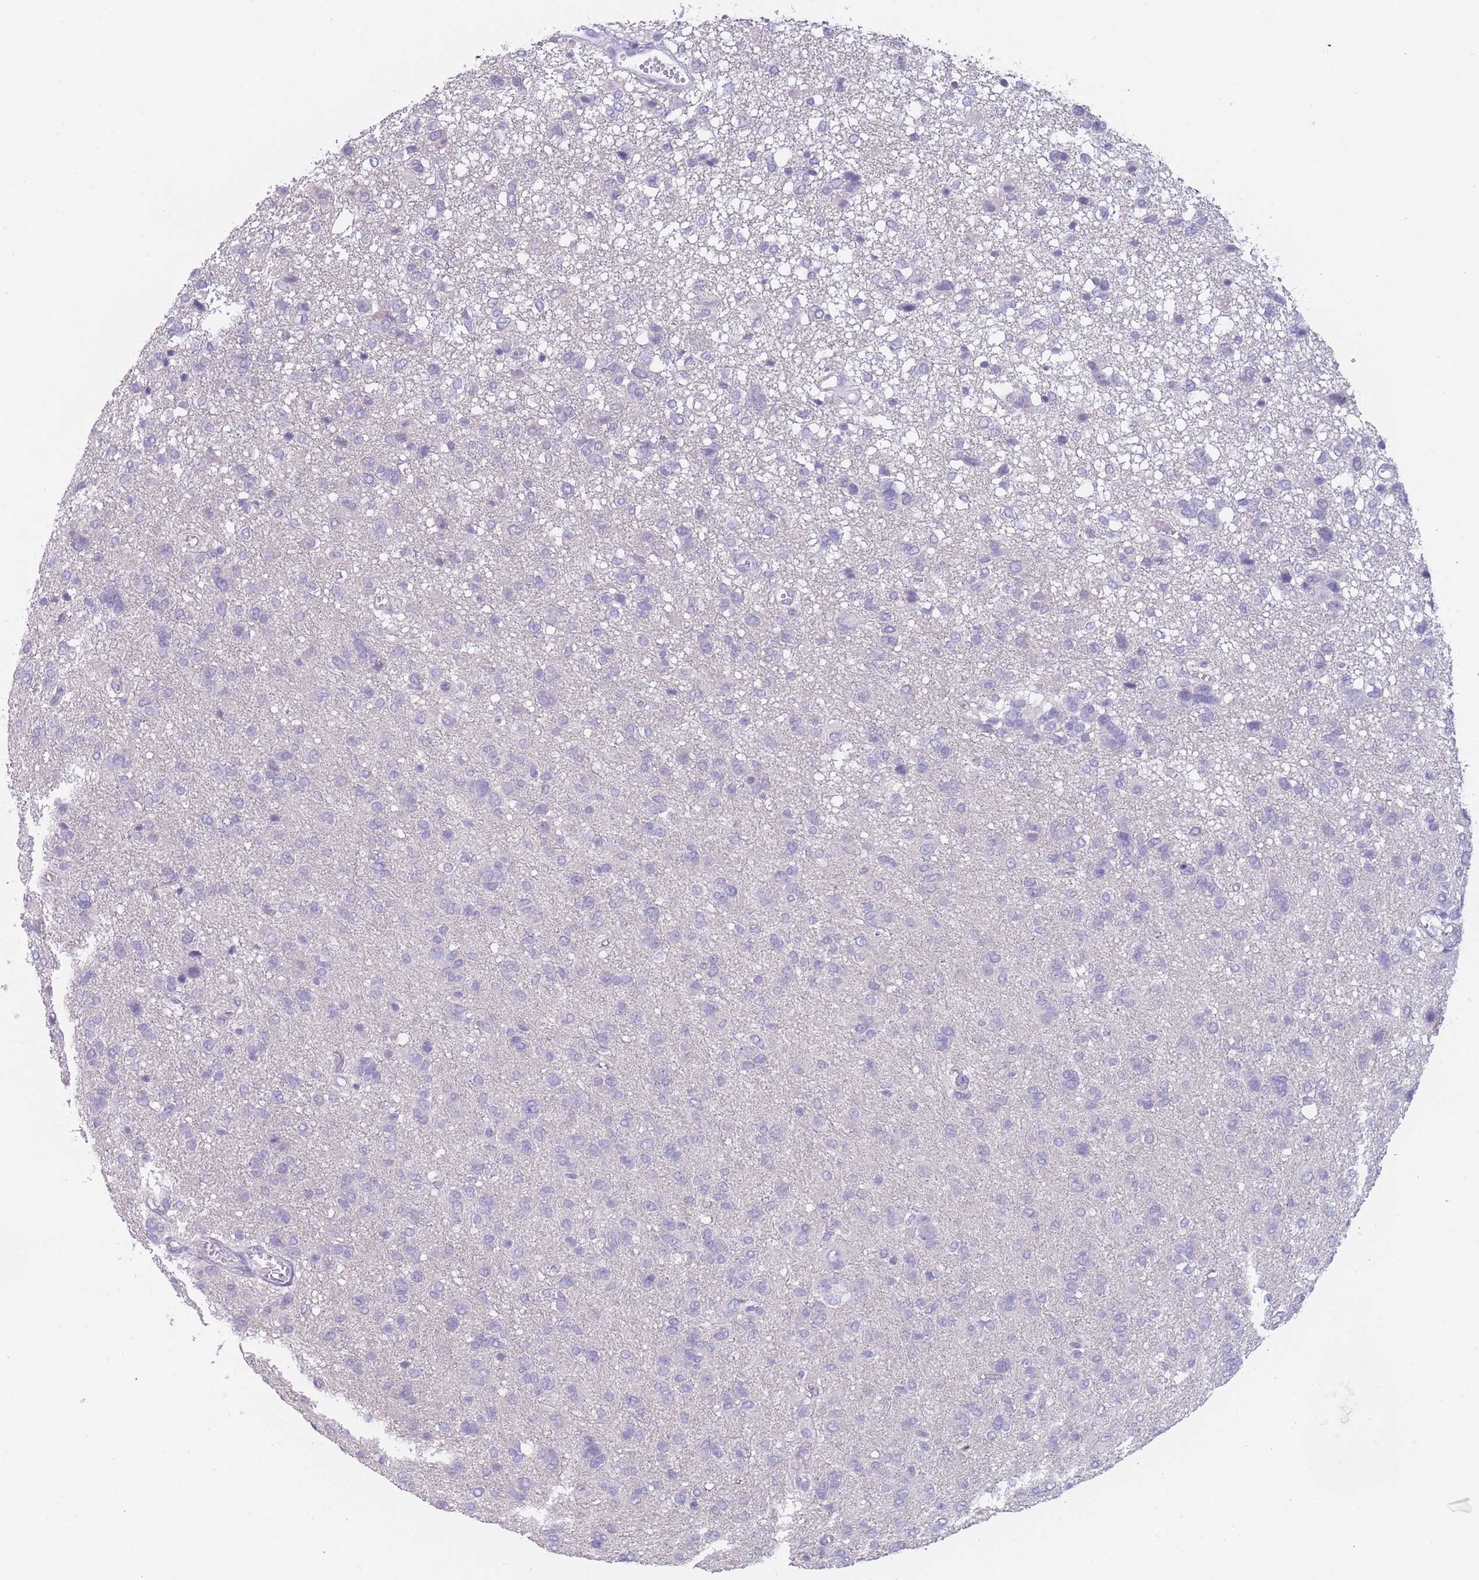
{"staining": {"intensity": "negative", "quantity": "none", "location": "none"}, "tissue": "glioma", "cell_type": "Tumor cells", "image_type": "cancer", "snomed": [{"axis": "morphology", "description": "Glioma, malignant, High grade"}, {"axis": "topography", "description": "Brain"}], "caption": "Immunohistochemical staining of human glioma shows no significant positivity in tumor cells.", "gene": "ZNF627", "patient": {"sex": "female", "age": 59}}